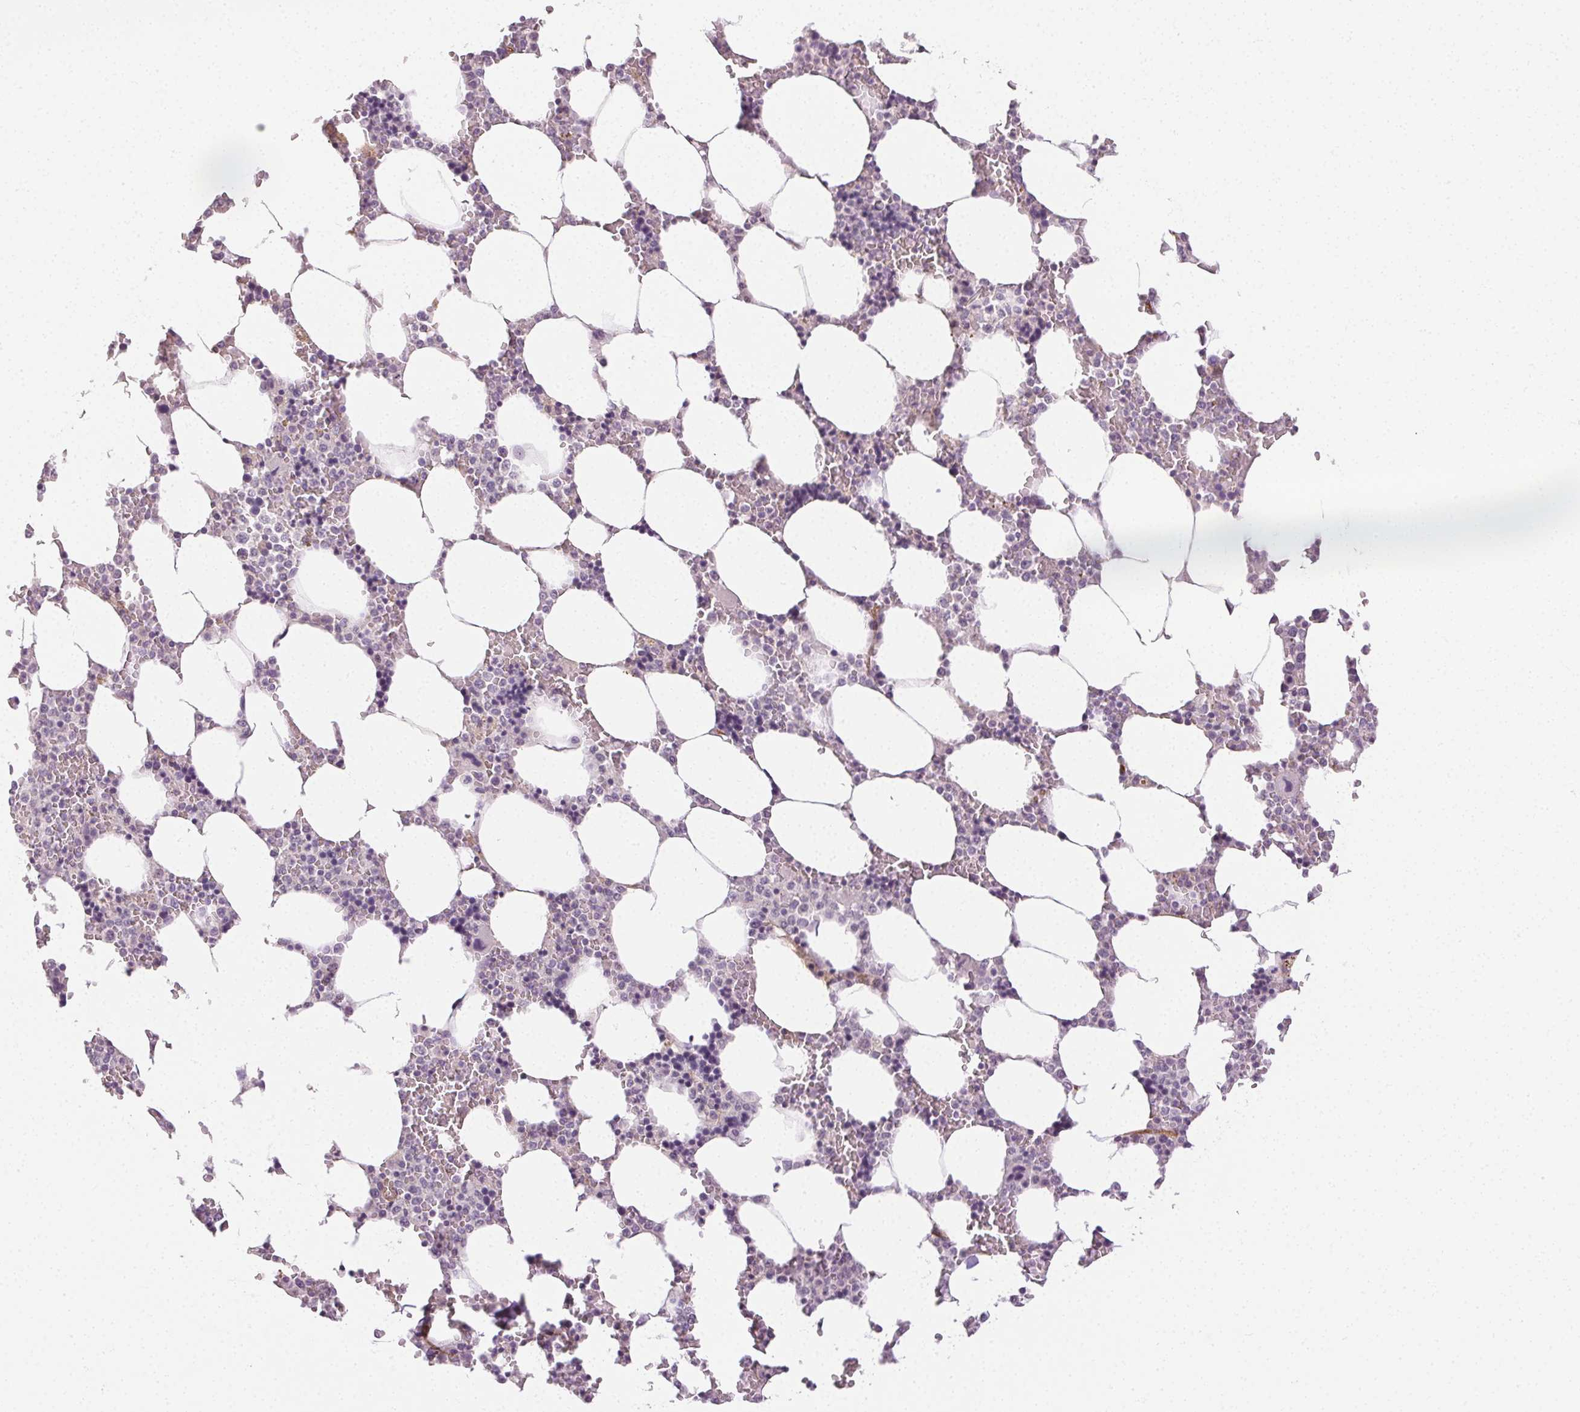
{"staining": {"intensity": "negative", "quantity": "none", "location": "none"}, "tissue": "bone marrow", "cell_type": "Hematopoietic cells", "image_type": "normal", "snomed": [{"axis": "morphology", "description": "Normal tissue, NOS"}, {"axis": "topography", "description": "Bone marrow"}], "caption": "Protein analysis of unremarkable bone marrow demonstrates no significant expression in hematopoietic cells.", "gene": "PODXL", "patient": {"sex": "male", "age": 64}}